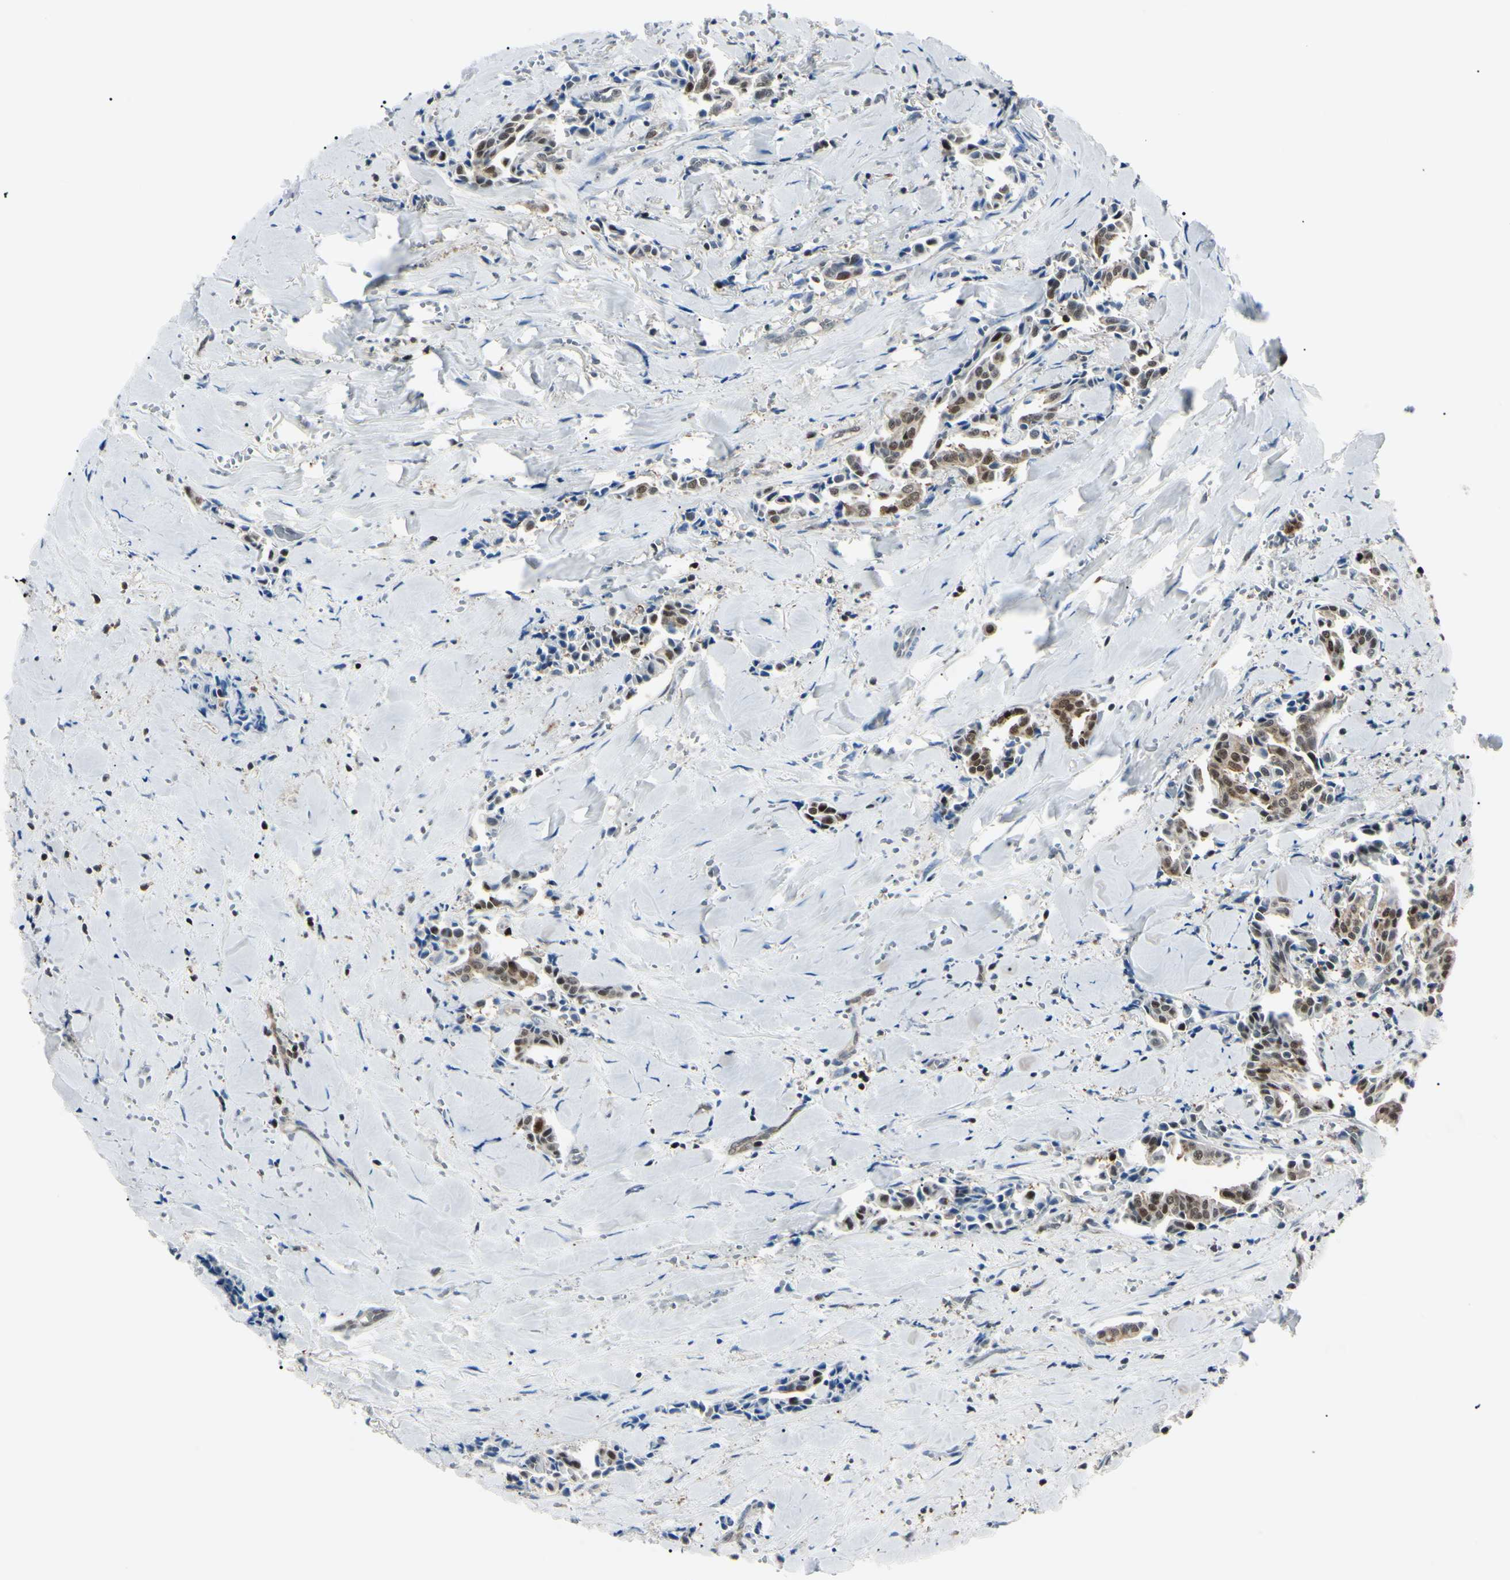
{"staining": {"intensity": "moderate", "quantity": ">75%", "location": "cytoplasmic/membranous,nuclear"}, "tissue": "head and neck cancer", "cell_type": "Tumor cells", "image_type": "cancer", "snomed": [{"axis": "morphology", "description": "Adenocarcinoma, NOS"}, {"axis": "topography", "description": "Salivary gland"}, {"axis": "topography", "description": "Head-Neck"}], "caption": "Brown immunohistochemical staining in head and neck adenocarcinoma reveals moderate cytoplasmic/membranous and nuclear expression in approximately >75% of tumor cells.", "gene": "PGK1", "patient": {"sex": "female", "age": 59}}